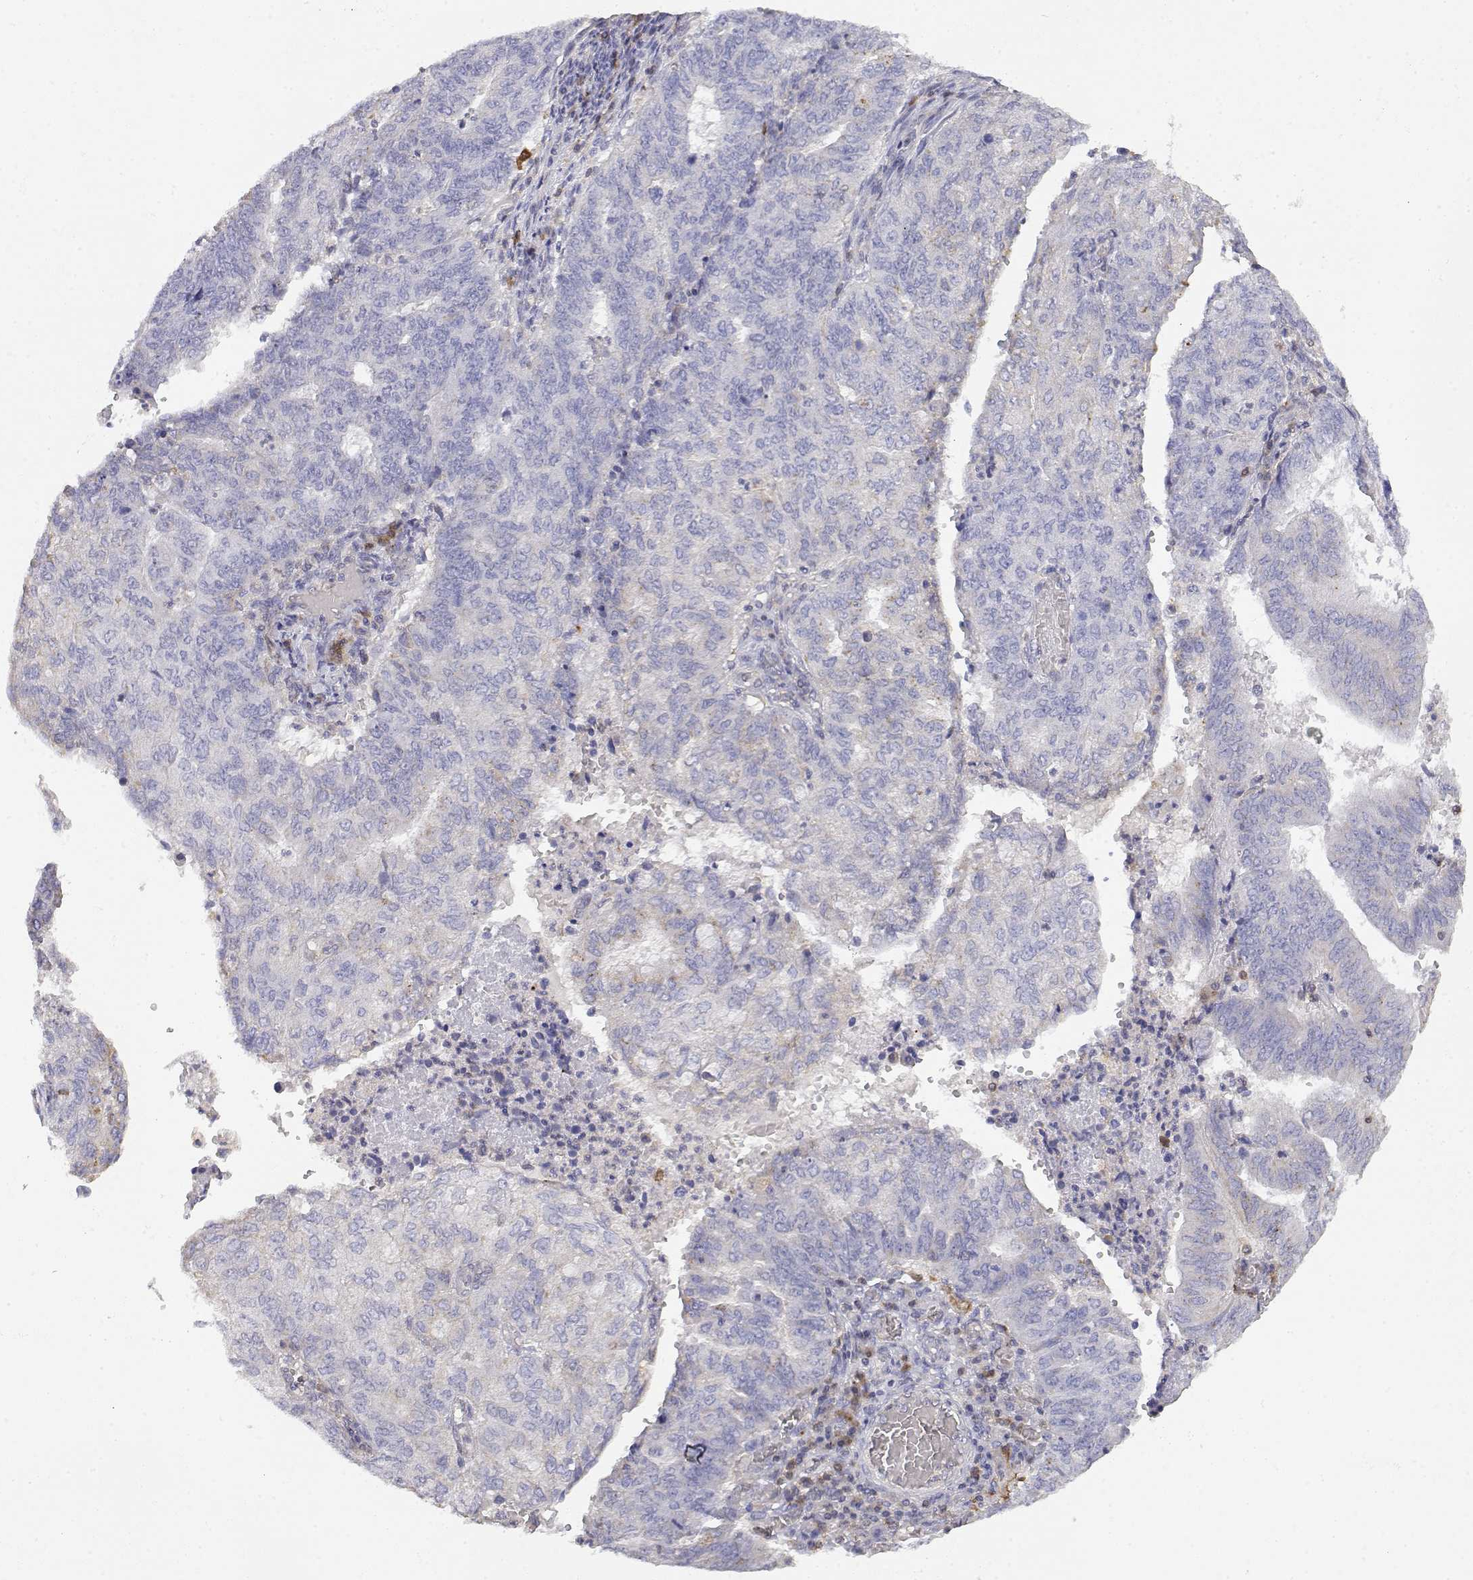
{"staining": {"intensity": "negative", "quantity": "none", "location": "none"}, "tissue": "endometrial cancer", "cell_type": "Tumor cells", "image_type": "cancer", "snomed": [{"axis": "morphology", "description": "Adenocarcinoma, NOS"}, {"axis": "topography", "description": "Endometrium"}], "caption": "The histopathology image displays no staining of tumor cells in endometrial adenocarcinoma. (DAB (3,3'-diaminobenzidine) IHC, high magnification).", "gene": "ADA", "patient": {"sex": "female", "age": 82}}